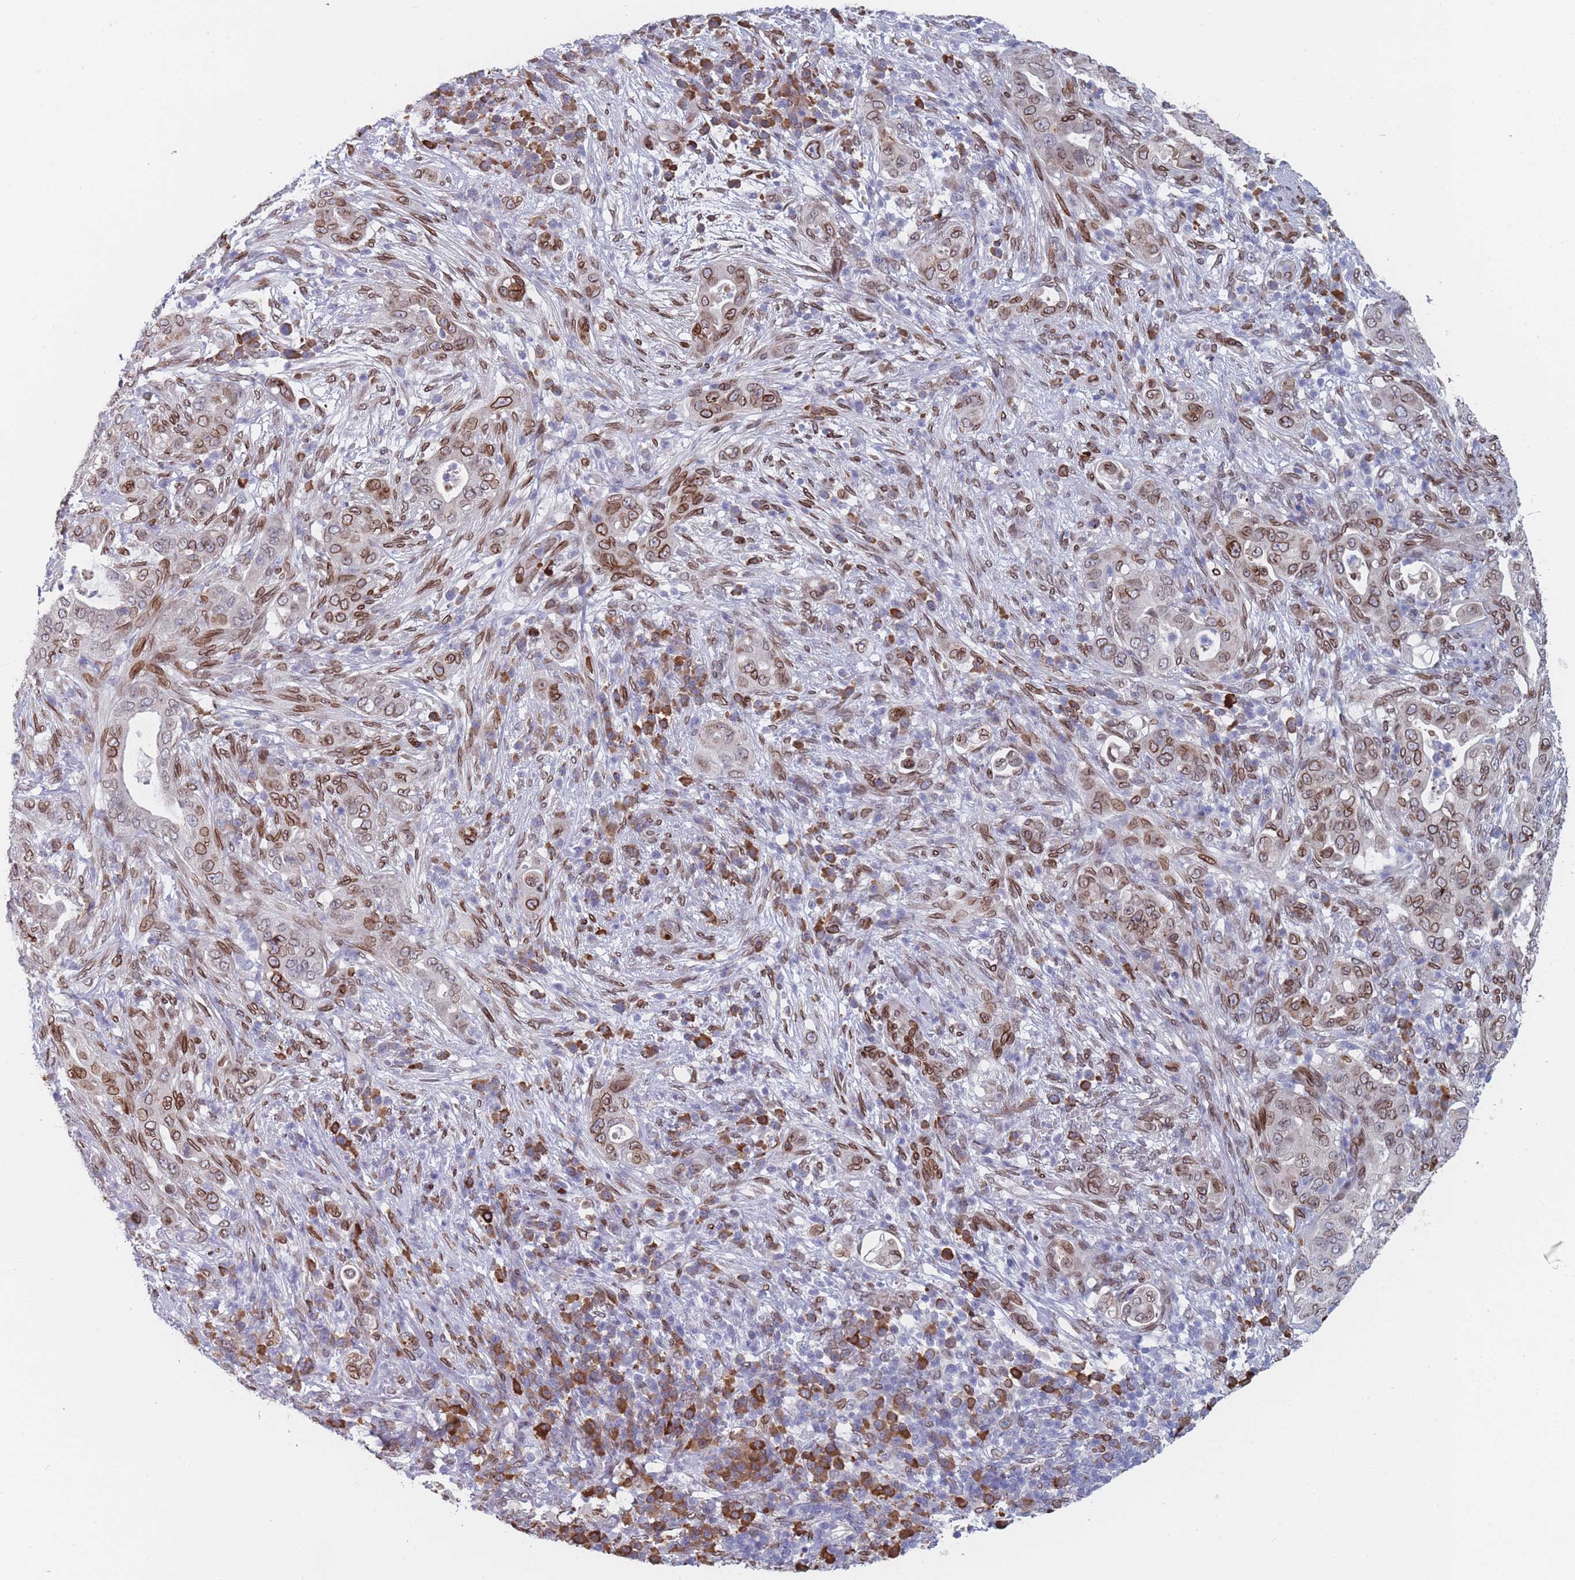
{"staining": {"intensity": "moderate", "quantity": ">75%", "location": "cytoplasmic/membranous,nuclear"}, "tissue": "pancreatic cancer", "cell_type": "Tumor cells", "image_type": "cancer", "snomed": [{"axis": "morphology", "description": "Adenocarcinoma, NOS"}, {"axis": "topography", "description": "Pancreas"}], "caption": "Brown immunohistochemical staining in human pancreatic cancer displays moderate cytoplasmic/membranous and nuclear positivity in about >75% of tumor cells. Using DAB (brown) and hematoxylin (blue) stains, captured at high magnification using brightfield microscopy.", "gene": "ZBTB1", "patient": {"sex": "female", "age": 63}}